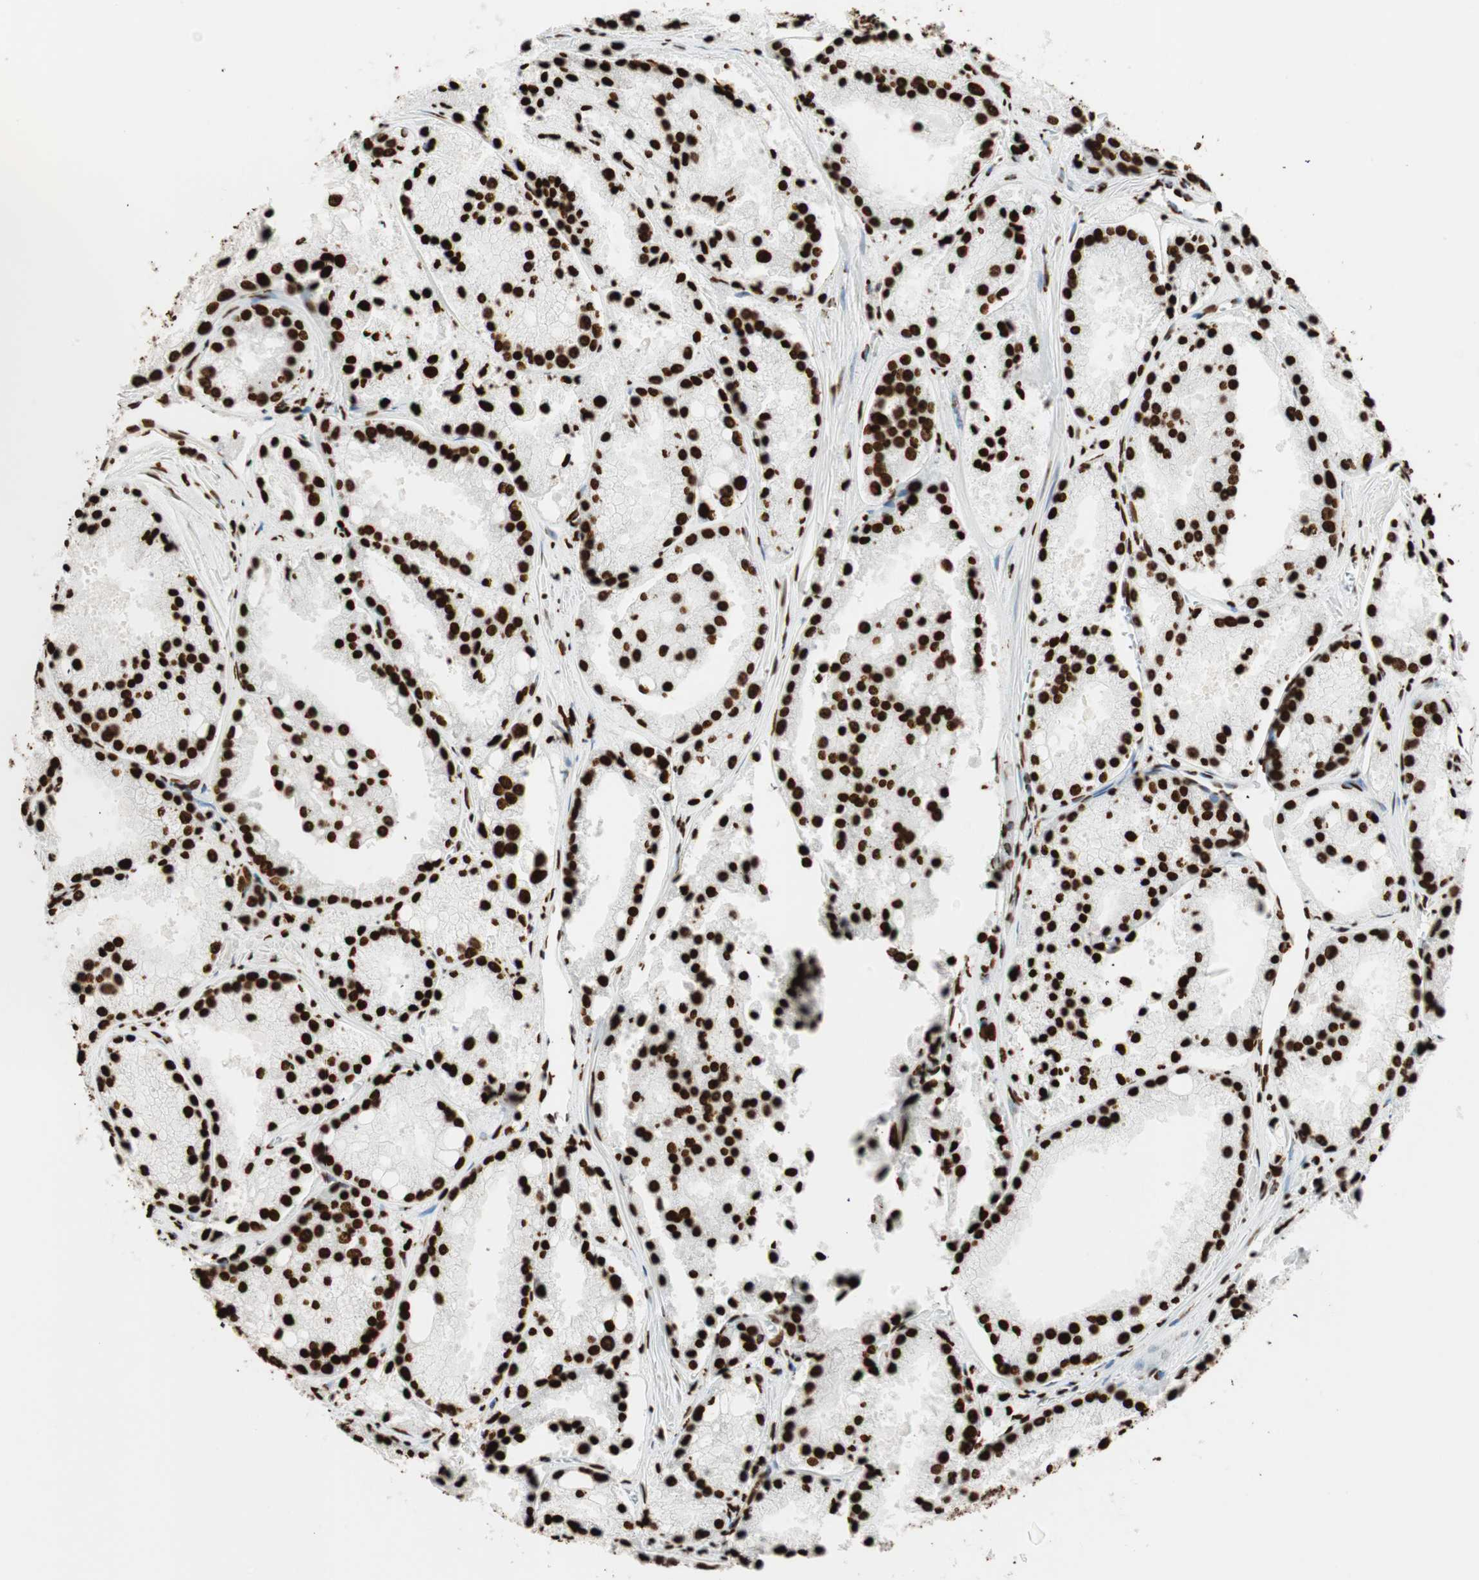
{"staining": {"intensity": "strong", "quantity": ">75%", "location": "nuclear"}, "tissue": "prostate cancer", "cell_type": "Tumor cells", "image_type": "cancer", "snomed": [{"axis": "morphology", "description": "Adenocarcinoma, Low grade"}, {"axis": "topography", "description": "Prostate"}], "caption": "An IHC histopathology image of tumor tissue is shown. Protein staining in brown highlights strong nuclear positivity in prostate cancer within tumor cells.", "gene": "GLI2", "patient": {"sex": "male", "age": 64}}